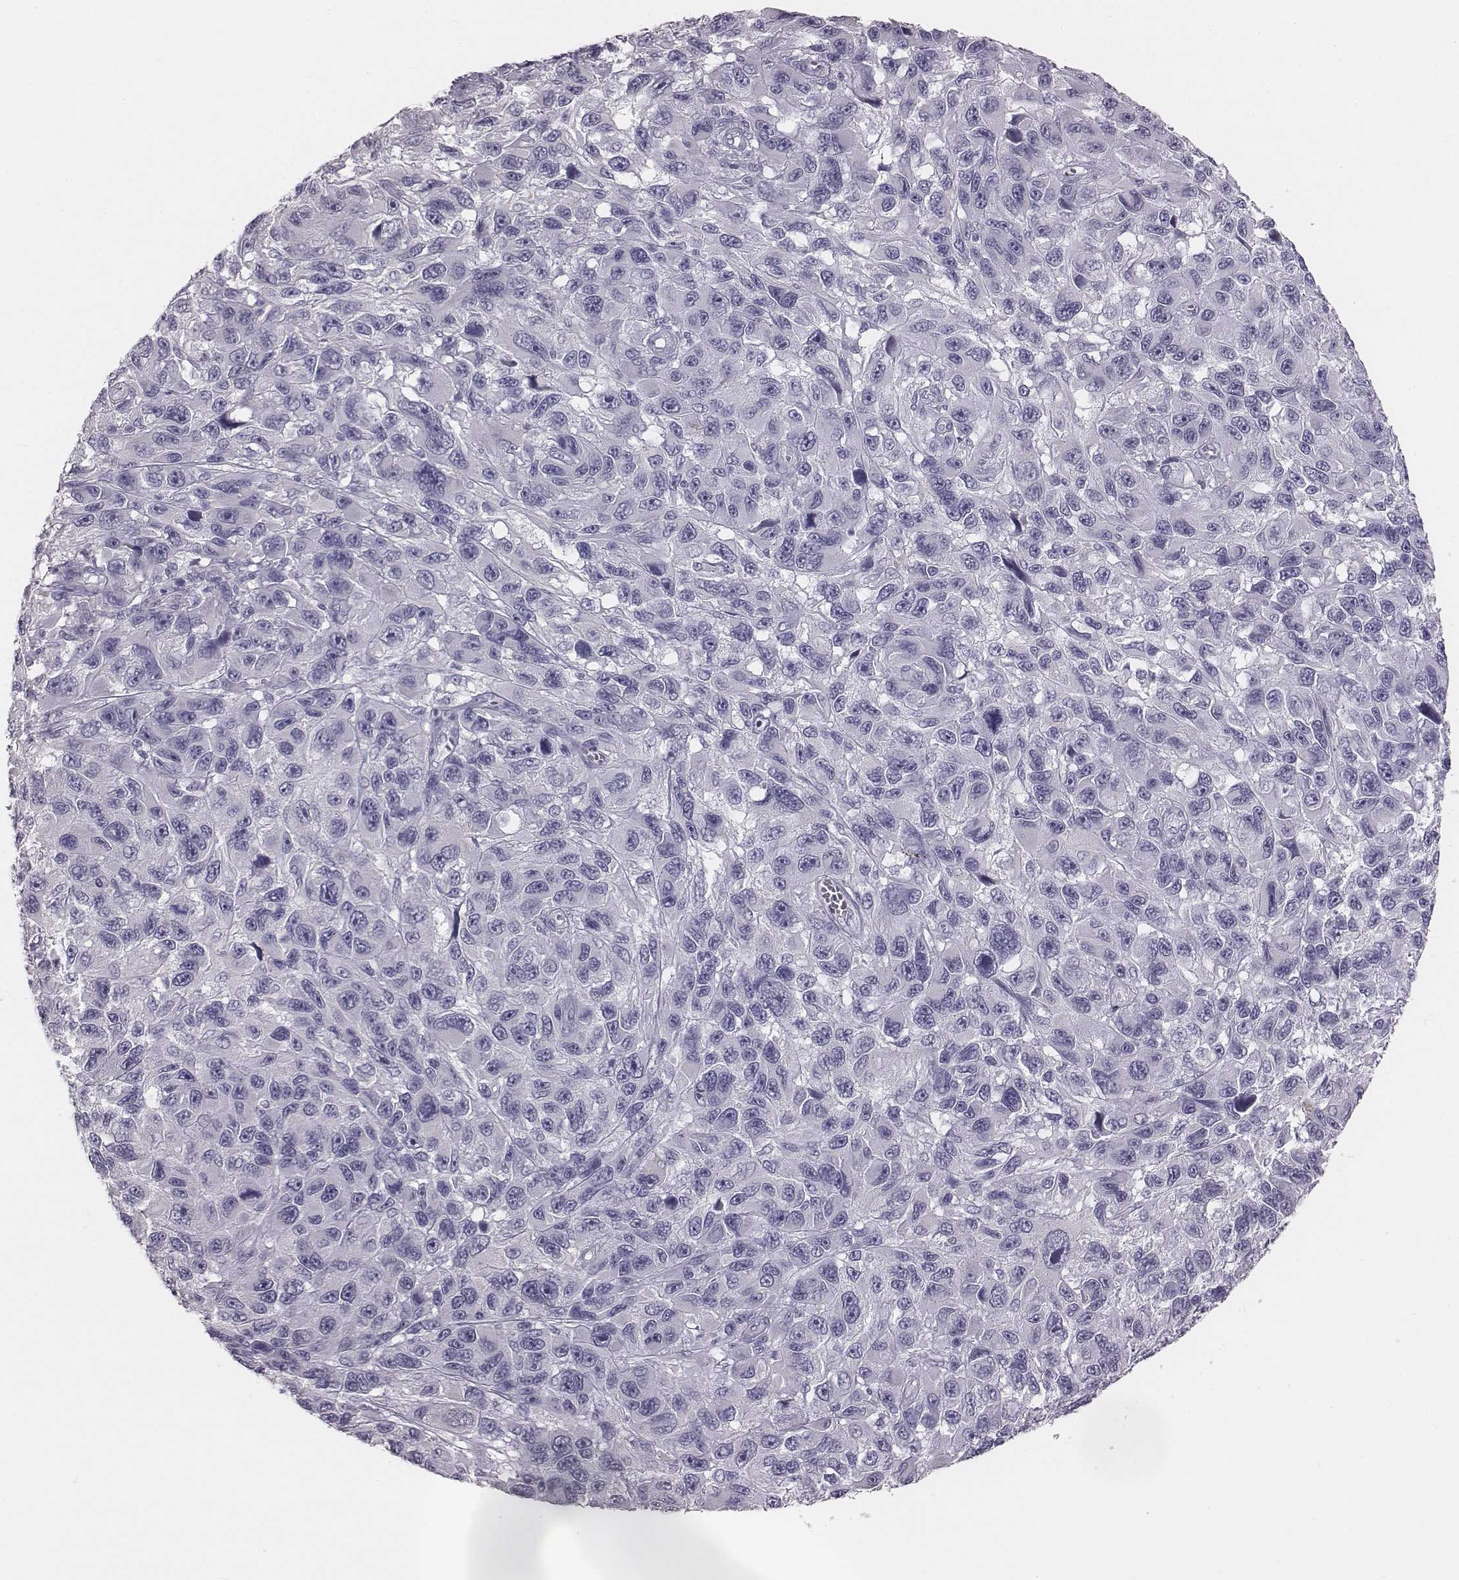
{"staining": {"intensity": "negative", "quantity": "none", "location": "none"}, "tissue": "melanoma", "cell_type": "Tumor cells", "image_type": "cancer", "snomed": [{"axis": "morphology", "description": "Malignant melanoma, NOS"}, {"axis": "topography", "description": "Skin"}], "caption": "Tumor cells show no significant protein expression in malignant melanoma.", "gene": "C6orf58", "patient": {"sex": "male", "age": 53}}